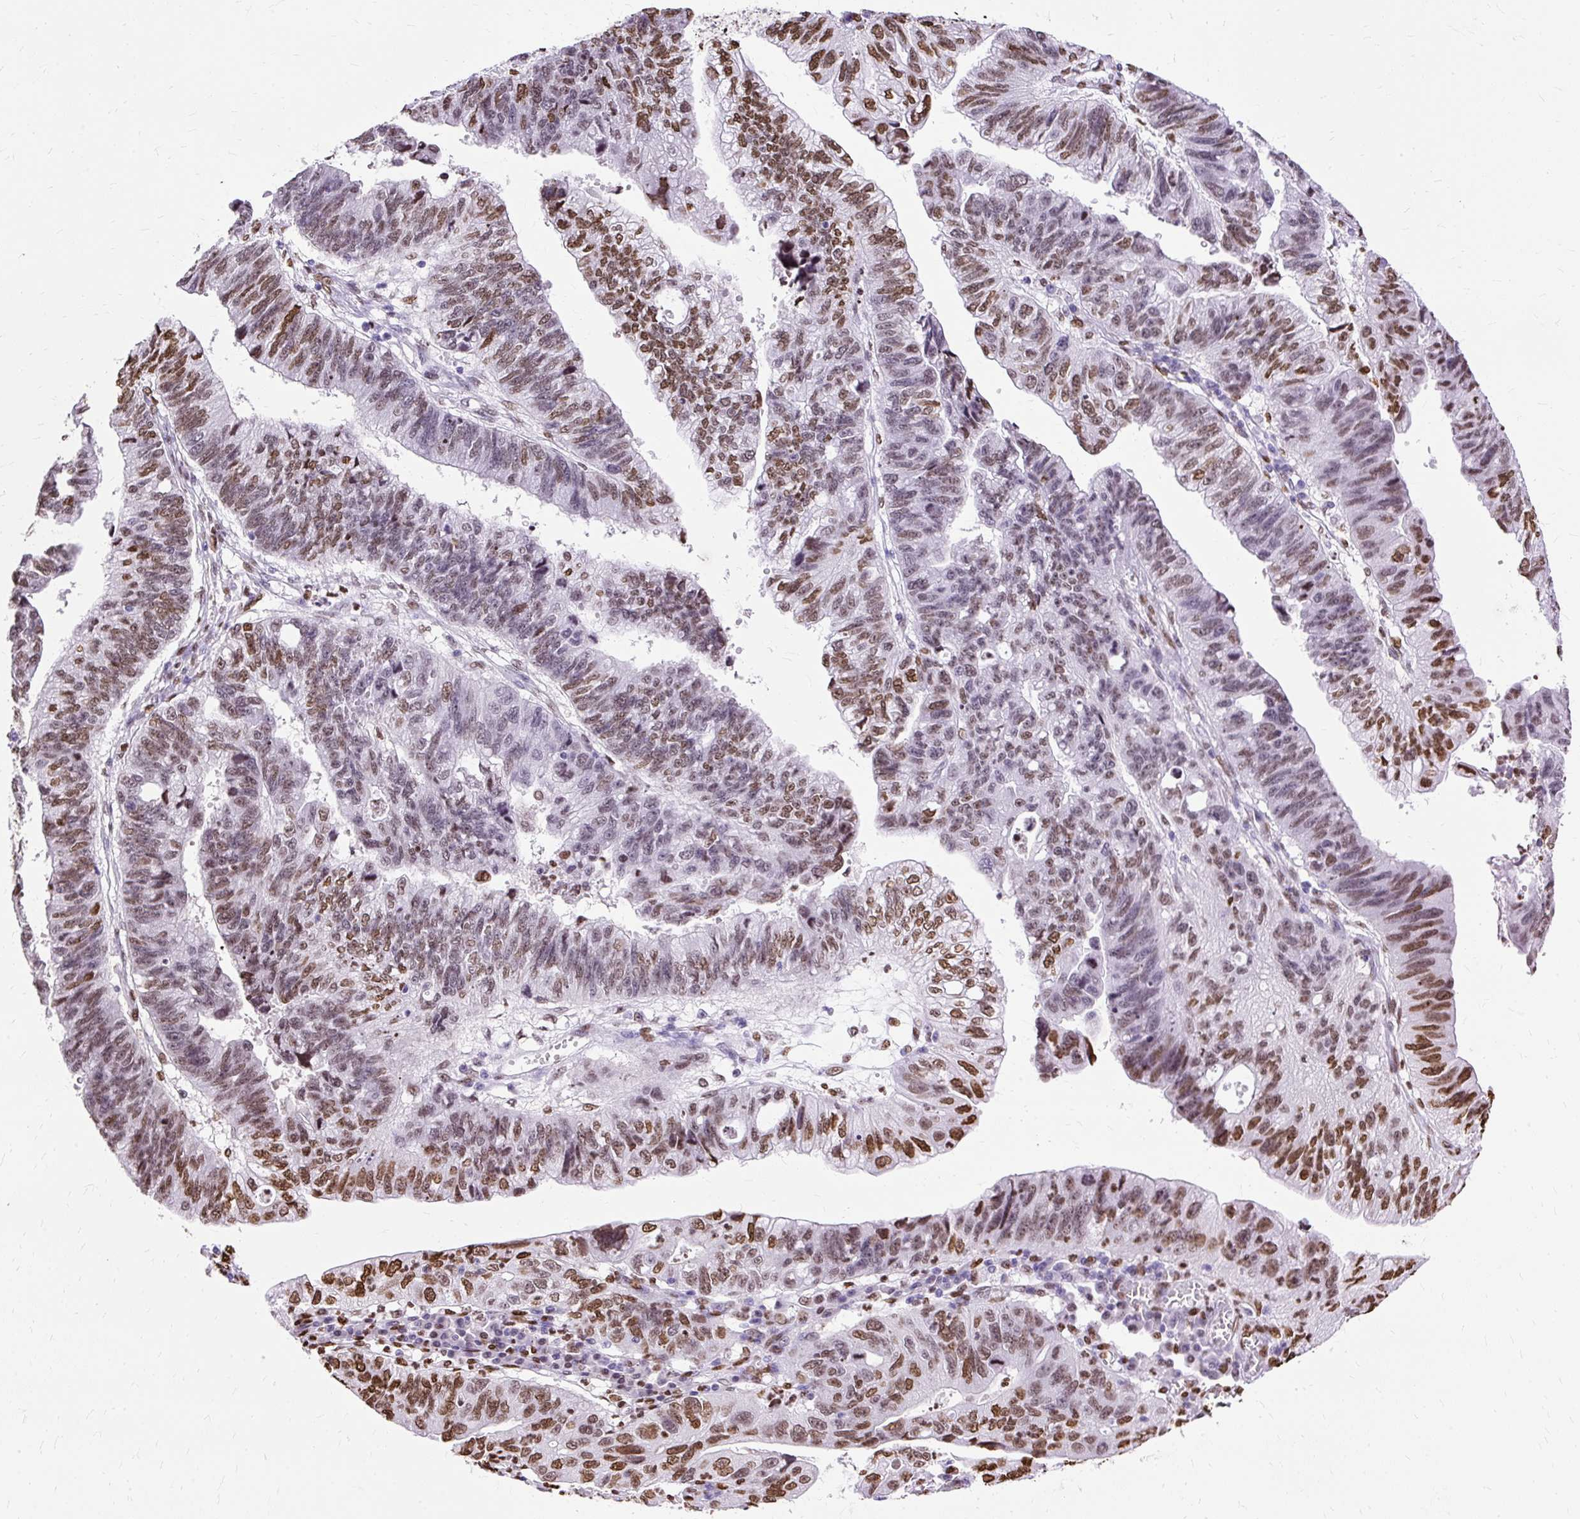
{"staining": {"intensity": "moderate", "quantity": "25%-75%", "location": "nuclear"}, "tissue": "stomach cancer", "cell_type": "Tumor cells", "image_type": "cancer", "snomed": [{"axis": "morphology", "description": "Adenocarcinoma, NOS"}, {"axis": "topography", "description": "Stomach"}], "caption": "Protein expression analysis of stomach cancer displays moderate nuclear expression in approximately 25%-75% of tumor cells. (Brightfield microscopy of DAB IHC at high magnification).", "gene": "TMEM184C", "patient": {"sex": "male", "age": 59}}